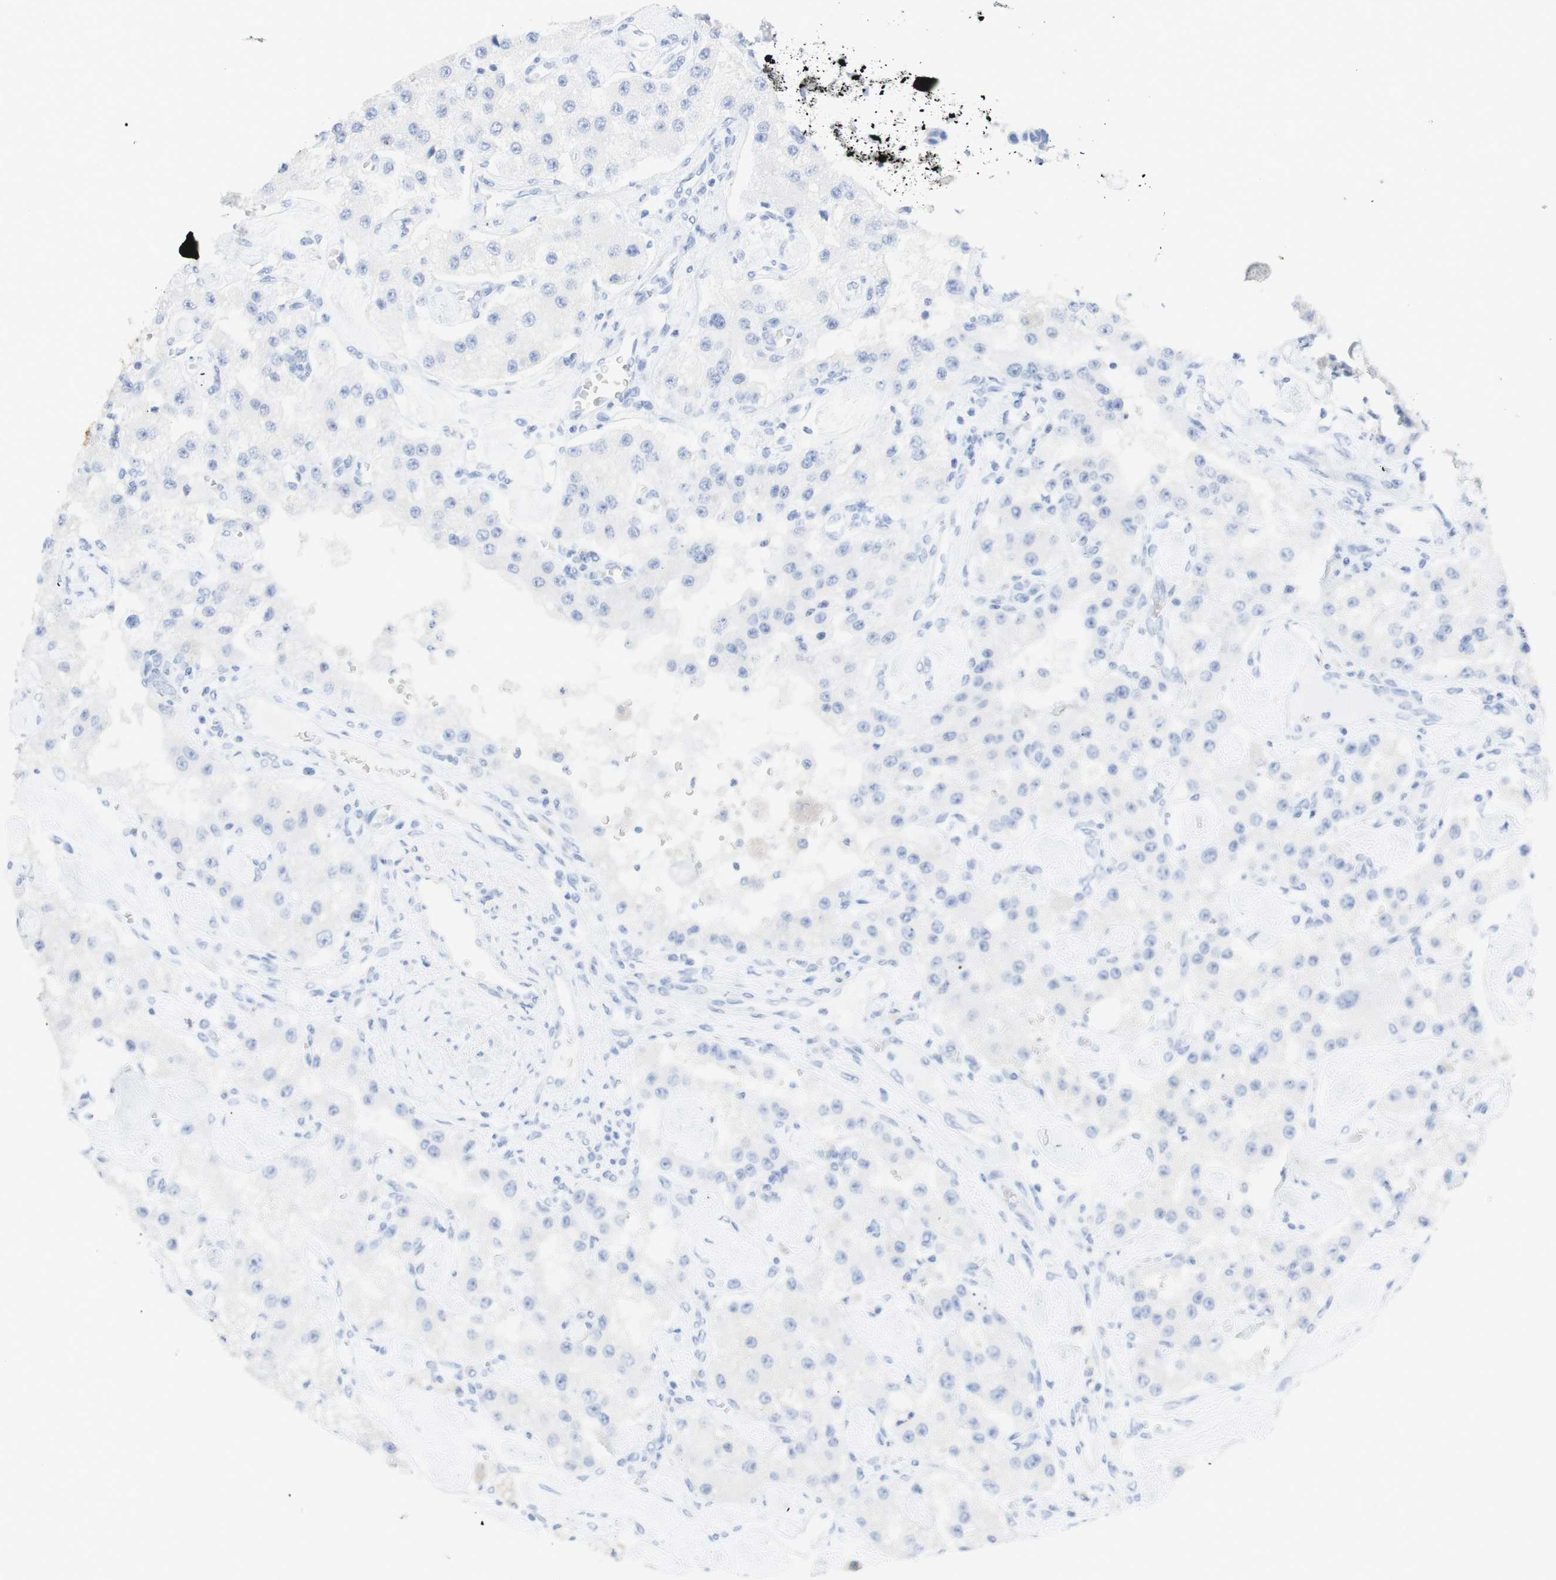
{"staining": {"intensity": "negative", "quantity": "none", "location": "none"}, "tissue": "carcinoid", "cell_type": "Tumor cells", "image_type": "cancer", "snomed": [{"axis": "morphology", "description": "Carcinoid, malignant, NOS"}, {"axis": "topography", "description": "Pancreas"}], "caption": "The image reveals no significant staining in tumor cells of carcinoid.", "gene": "TPO", "patient": {"sex": "male", "age": 41}}